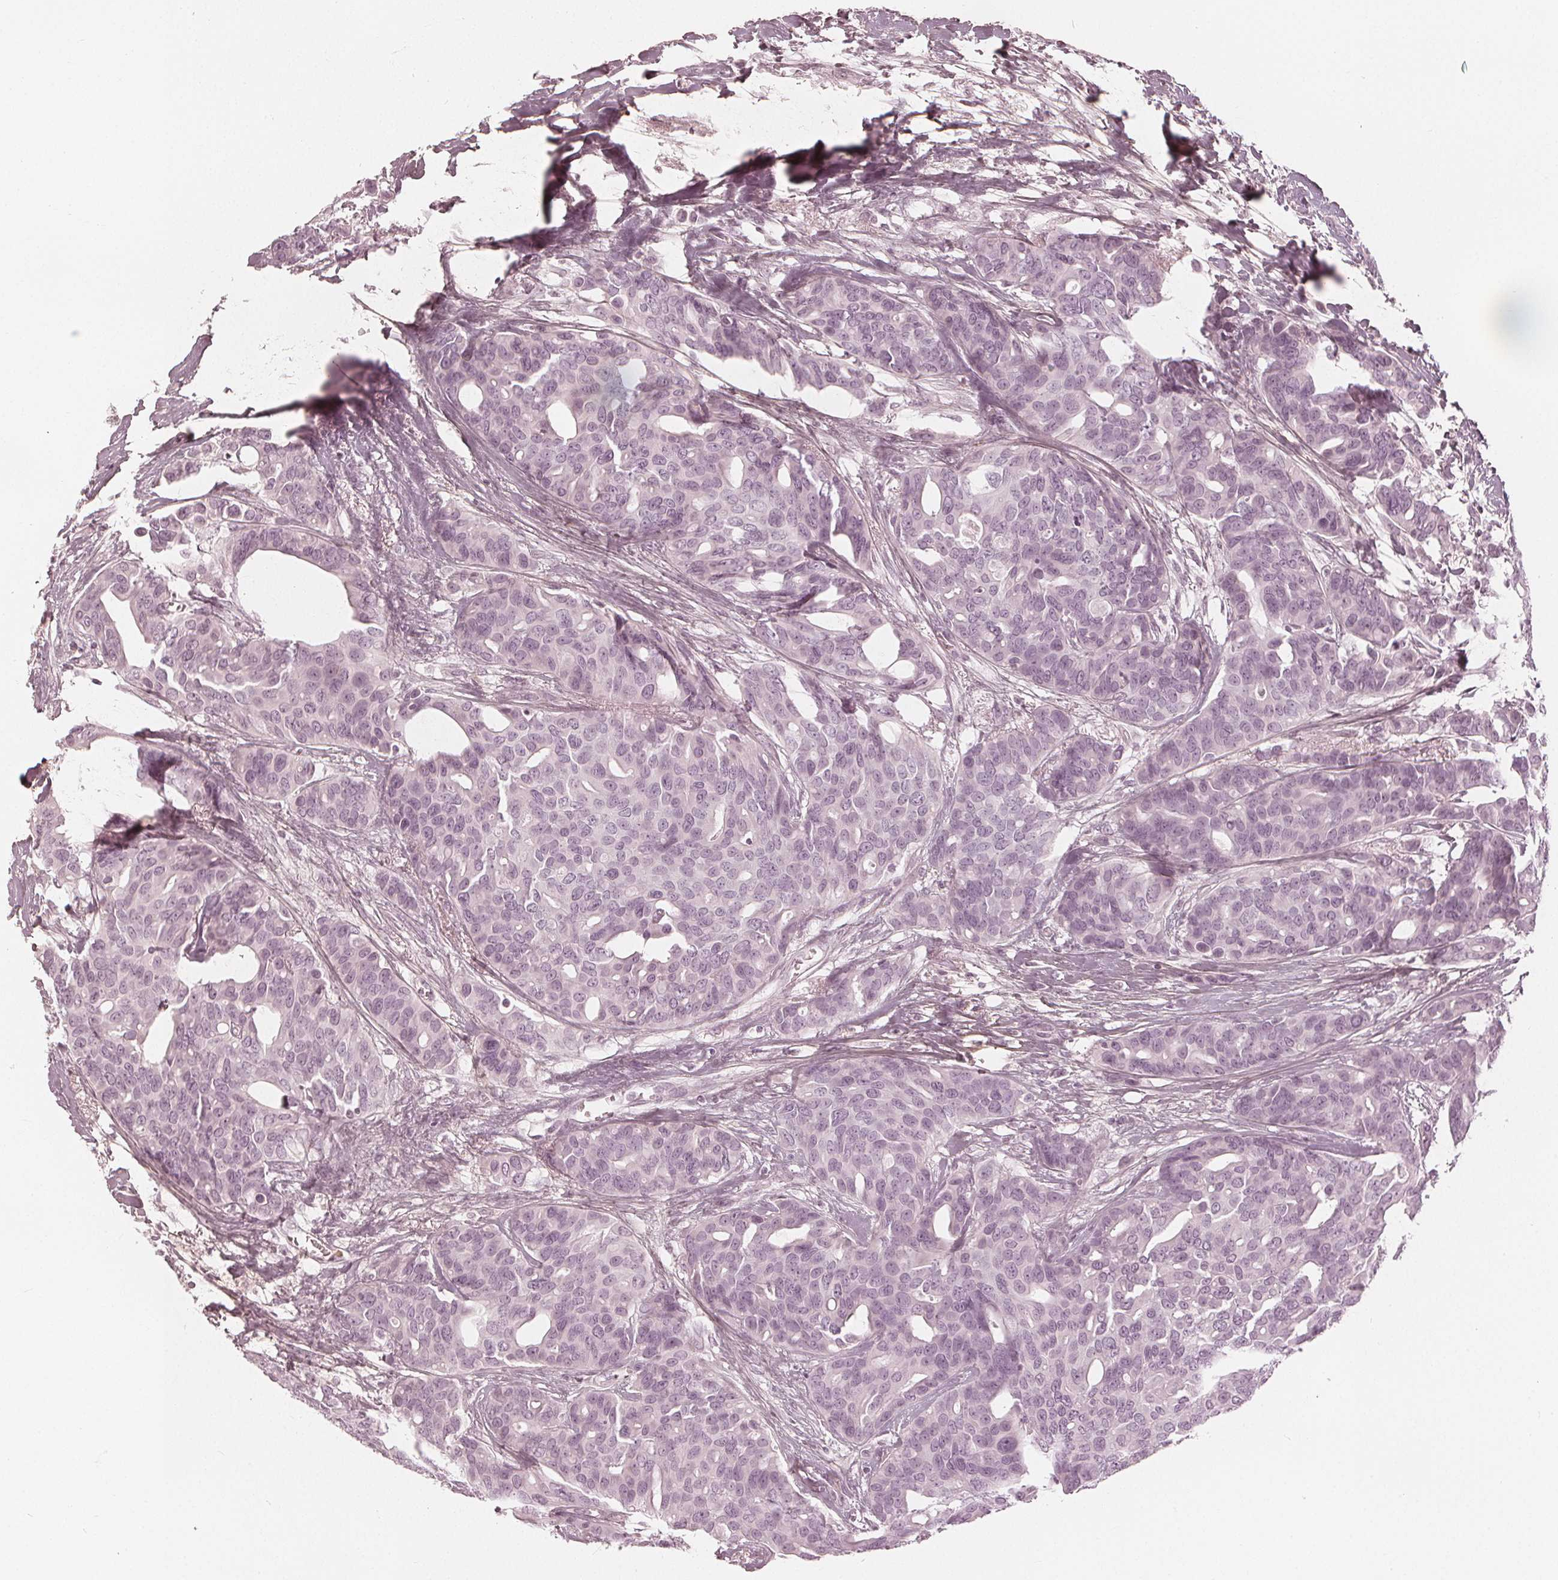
{"staining": {"intensity": "negative", "quantity": "none", "location": "none"}, "tissue": "breast cancer", "cell_type": "Tumor cells", "image_type": "cancer", "snomed": [{"axis": "morphology", "description": "Duct carcinoma"}, {"axis": "topography", "description": "Breast"}], "caption": "Tumor cells show no significant staining in breast cancer (invasive ductal carcinoma). The staining was performed using DAB (3,3'-diaminobenzidine) to visualize the protein expression in brown, while the nuclei were stained in blue with hematoxylin (Magnification: 20x).", "gene": "PAEP", "patient": {"sex": "female", "age": 54}}